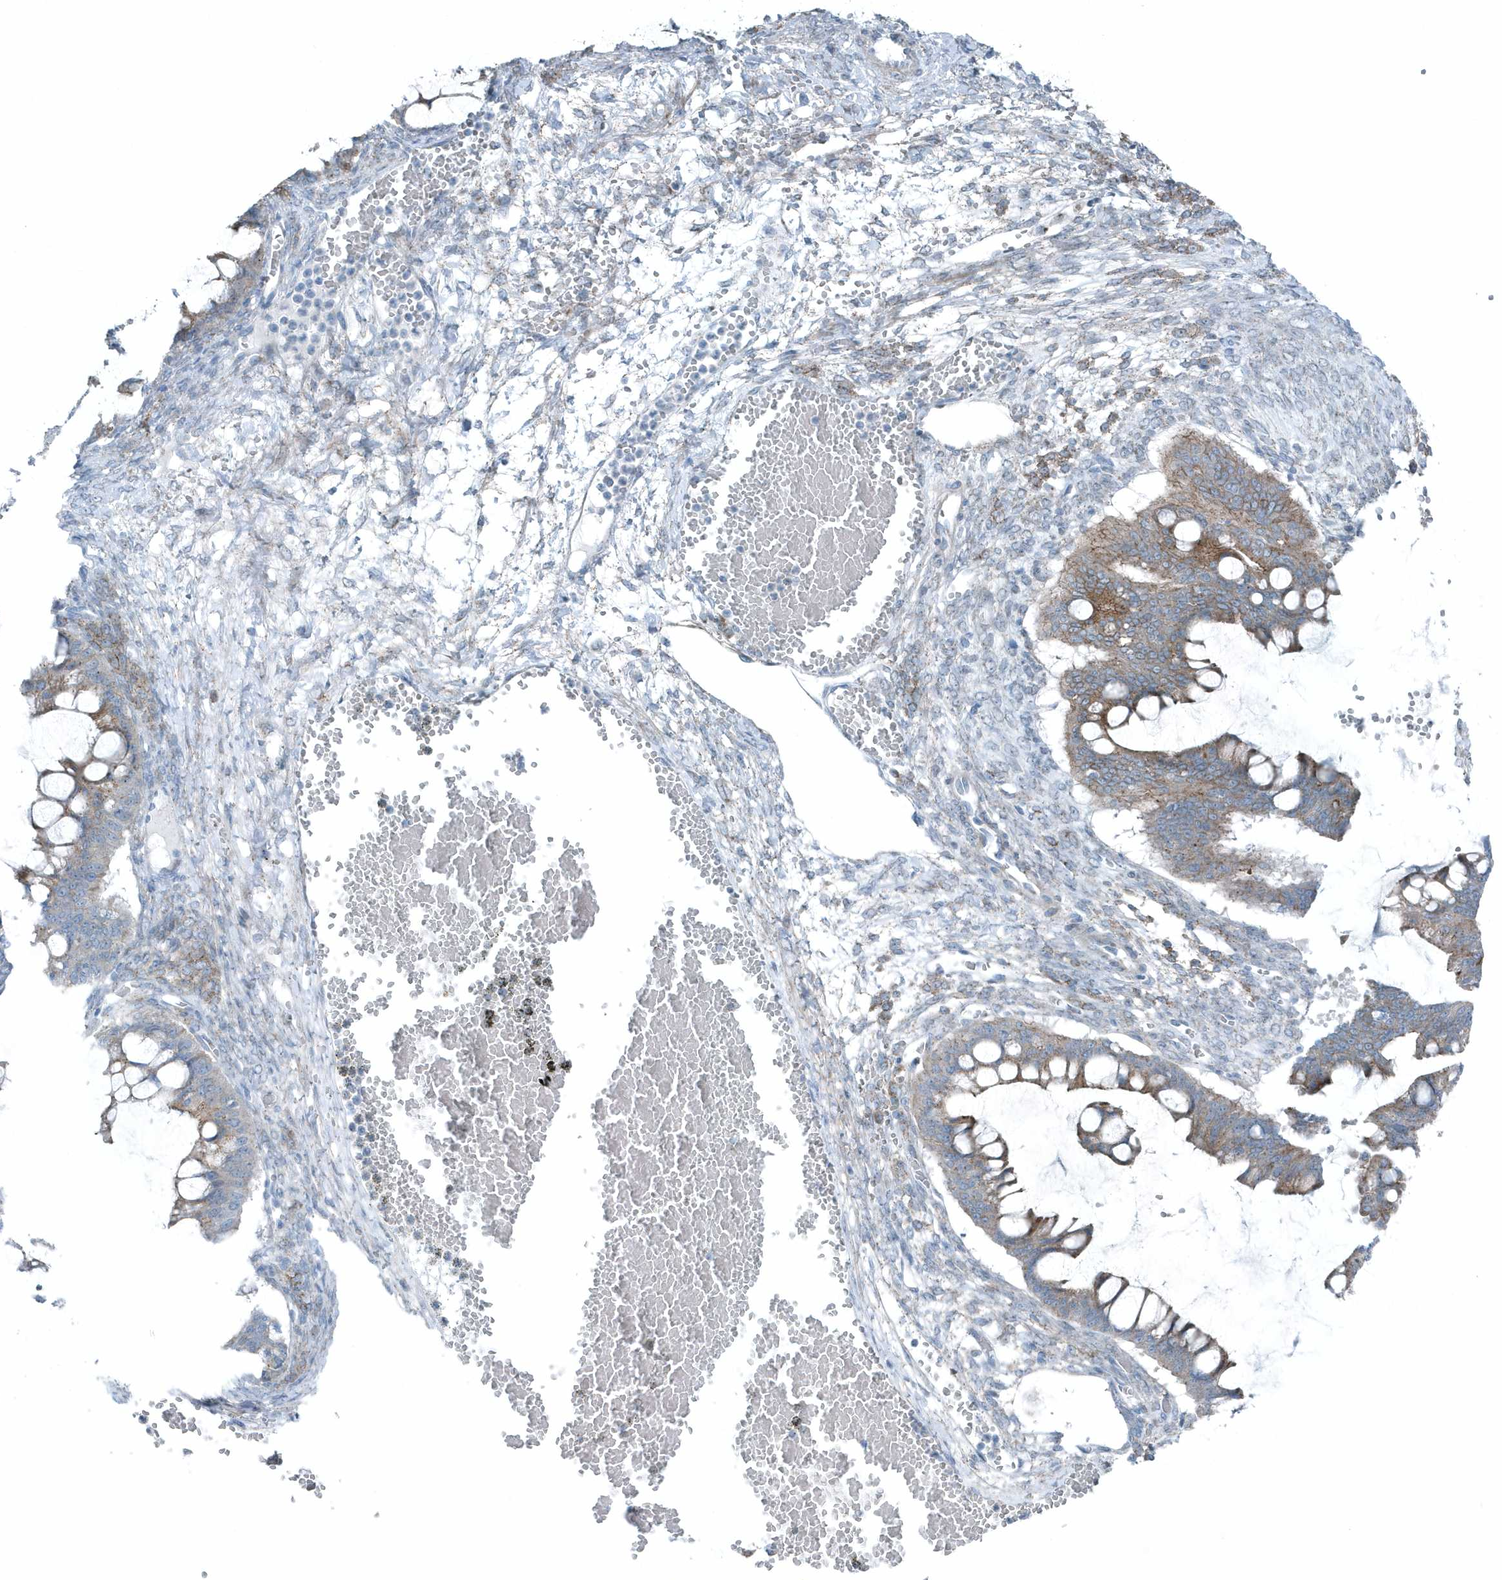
{"staining": {"intensity": "moderate", "quantity": ">75%", "location": "cytoplasmic/membranous"}, "tissue": "ovarian cancer", "cell_type": "Tumor cells", "image_type": "cancer", "snomed": [{"axis": "morphology", "description": "Cystadenocarcinoma, mucinous, NOS"}, {"axis": "topography", "description": "Ovary"}], "caption": "Immunohistochemistry (DAB) staining of human ovarian mucinous cystadenocarcinoma displays moderate cytoplasmic/membranous protein positivity in approximately >75% of tumor cells.", "gene": "GCC2", "patient": {"sex": "female", "age": 73}}